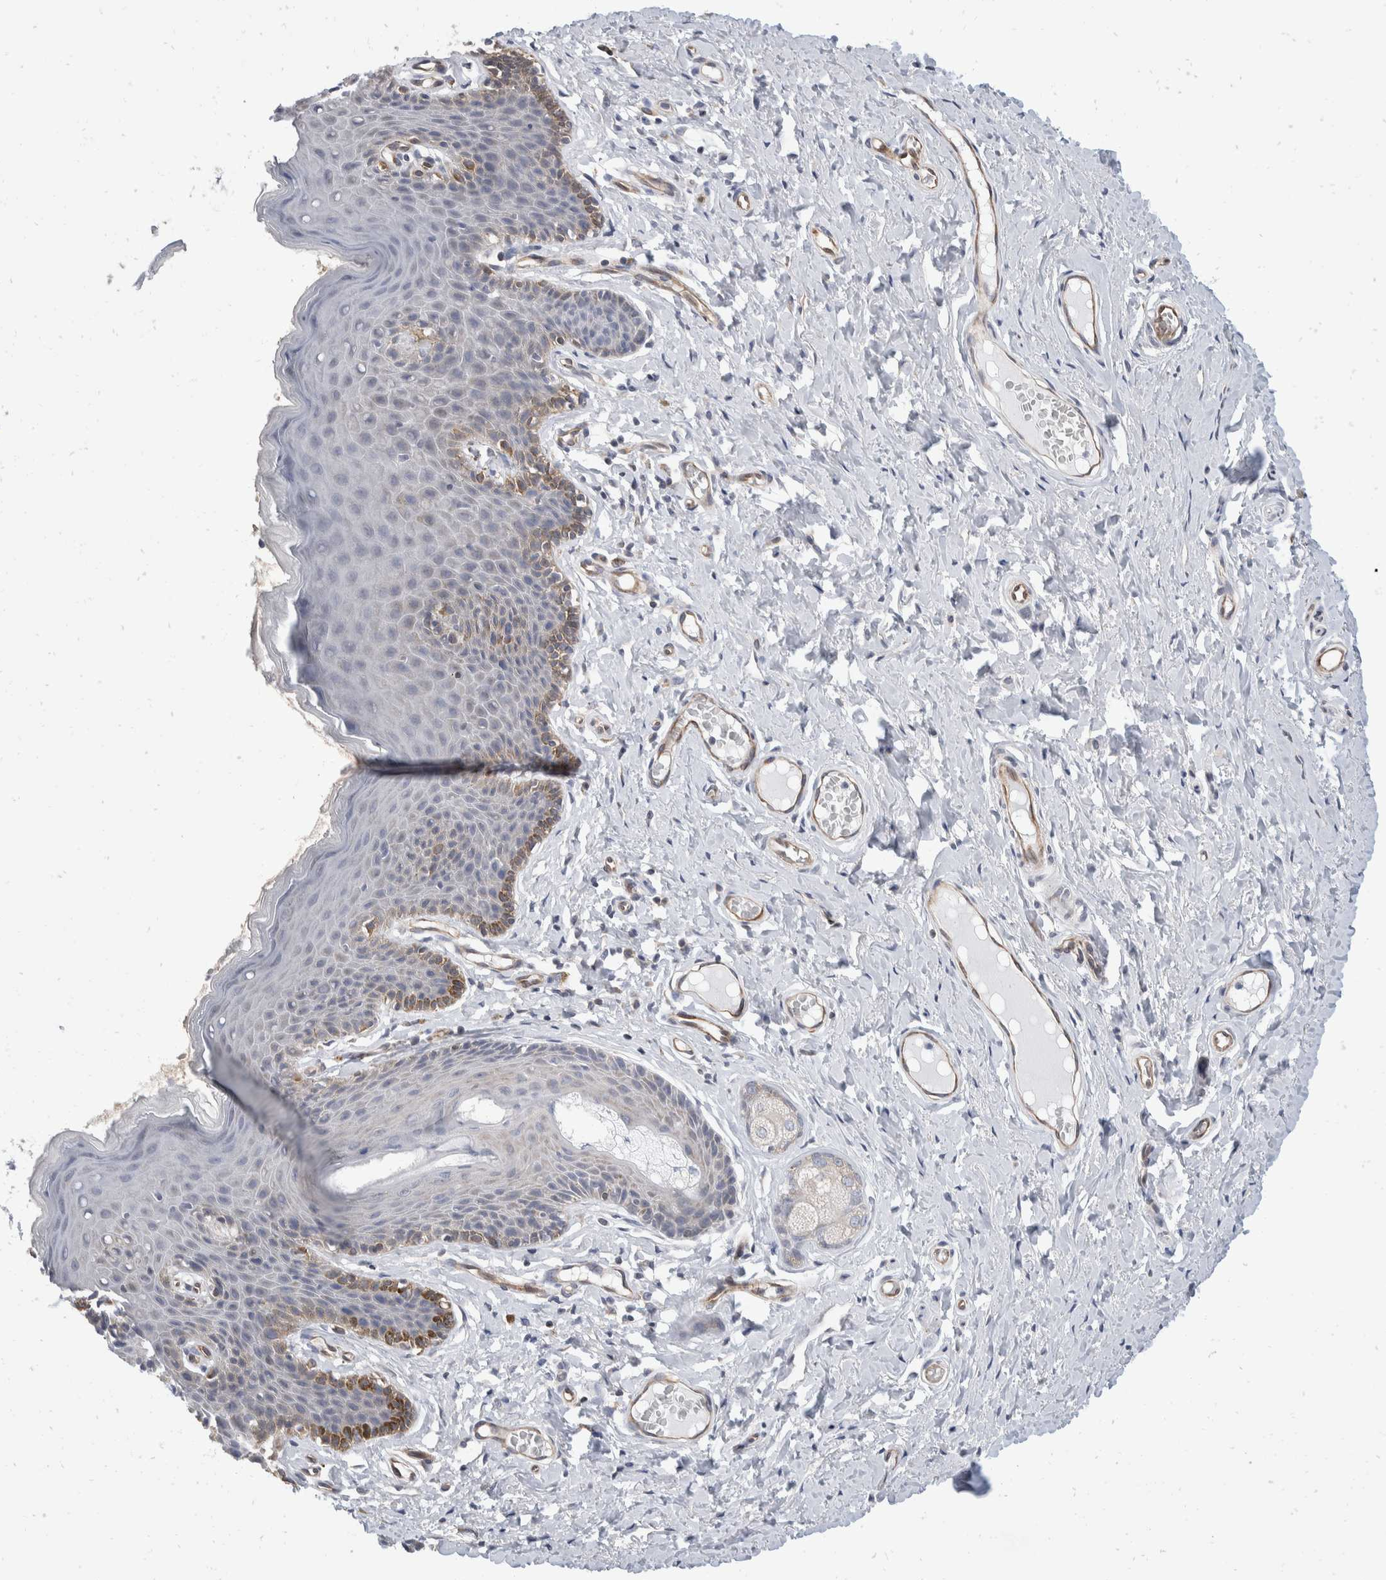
{"staining": {"intensity": "moderate", "quantity": "<25%", "location": "cytoplasmic/membranous"}, "tissue": "skin", "cell_type": "Epidermal cells", "image_type": "normal", "snomed": [{"axis": "morphology", "description": "Normal tissue, NOS"}, {"axis": "topography", "description": "Vulva"}], "caption": "IHC (DAB) staining of unremarkable human skin reveals moderate cytoplasmic/membranous protein positivity in about <25% of epidermal cells. The staining is performed using DAB (3,3'-diaminobenzidine) brown chromogen to label protein expression. The nuclei are counter-stained blue using hematoxylin.", "gene": "TMEM245", "patient": {"sex": "female", "age": 66}}